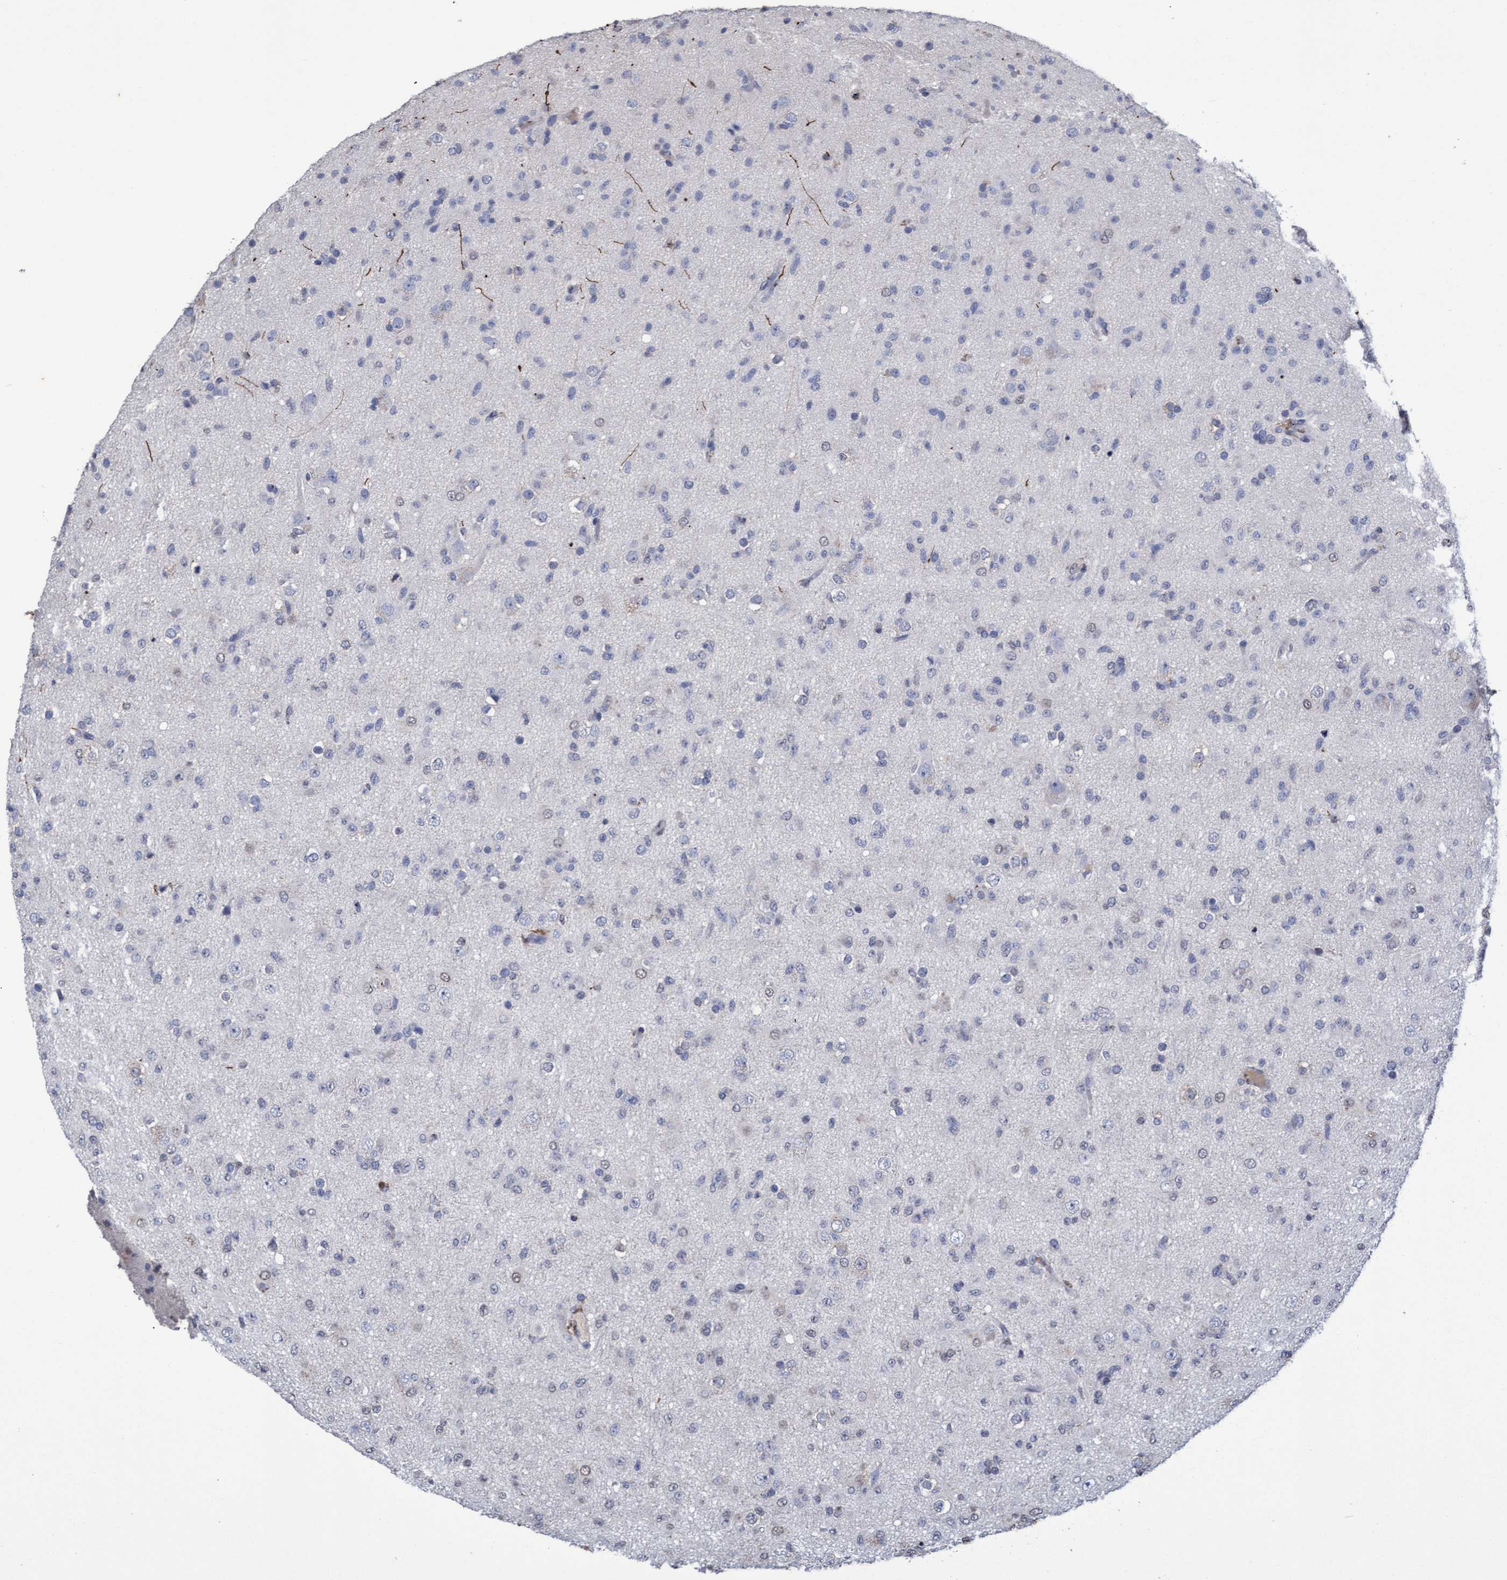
{"staining": {"intensity": "negative", "quantity": "none", "location": "none"}, "tissue": "glioma", "cell_type": "Tumor cells", "image_type": "cancer", "snomed": [{"axis": "morphology", "description": "Glioma, malignant, Low grade"}, {"axis": "topography", "description": "Brain"}], "caption": "Immunohistochemistry (IHC) histopathology image of neoplastic tissue: glioma stained with DAB (3,3'-diaminobenzidine) demonstrates no significant protein expression in tumor cells.", "gene": "GPR39", "patient": {"sex": "male", "age": 65}}